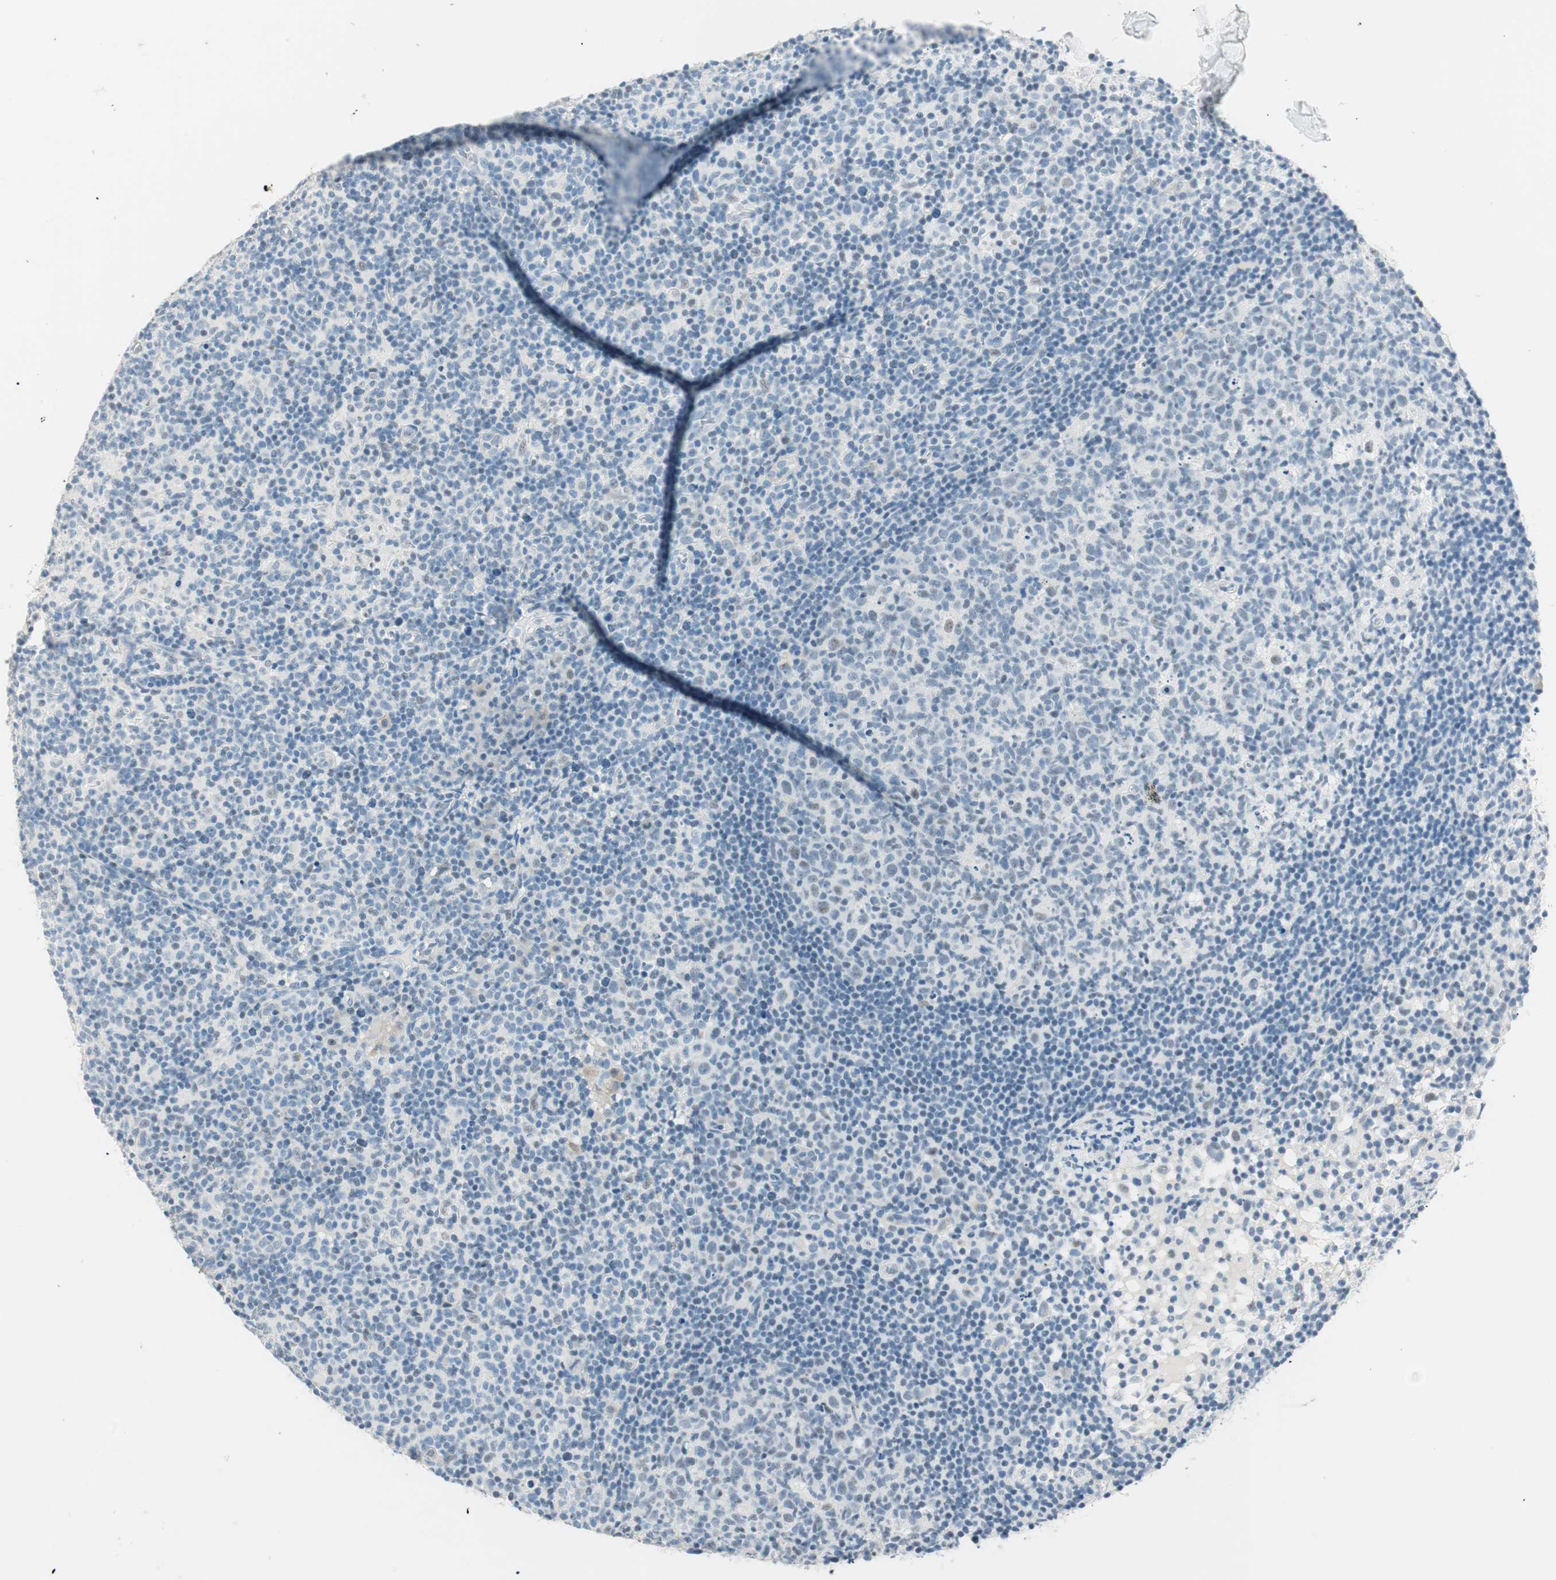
{"staining": {"intensity": "negative", "quantity": "none", "location": "none"}, "tissue": "lymph node", "cell_type": "Germinal center cells", "image_type": "normal", "snomed": [{"axis": "morphology", "description": "Normal tissue, NOS"}, {"axis": "morphology", "description": "Inflammation, NOS"}, {"axis": "topography", "description": "Lymph node"}], "caption": "A photomicrograph of human lymph node is negative for staining in germinal center cells.", "gene": "HOXB13", "patient": {"sex": "male", "age": 55}}